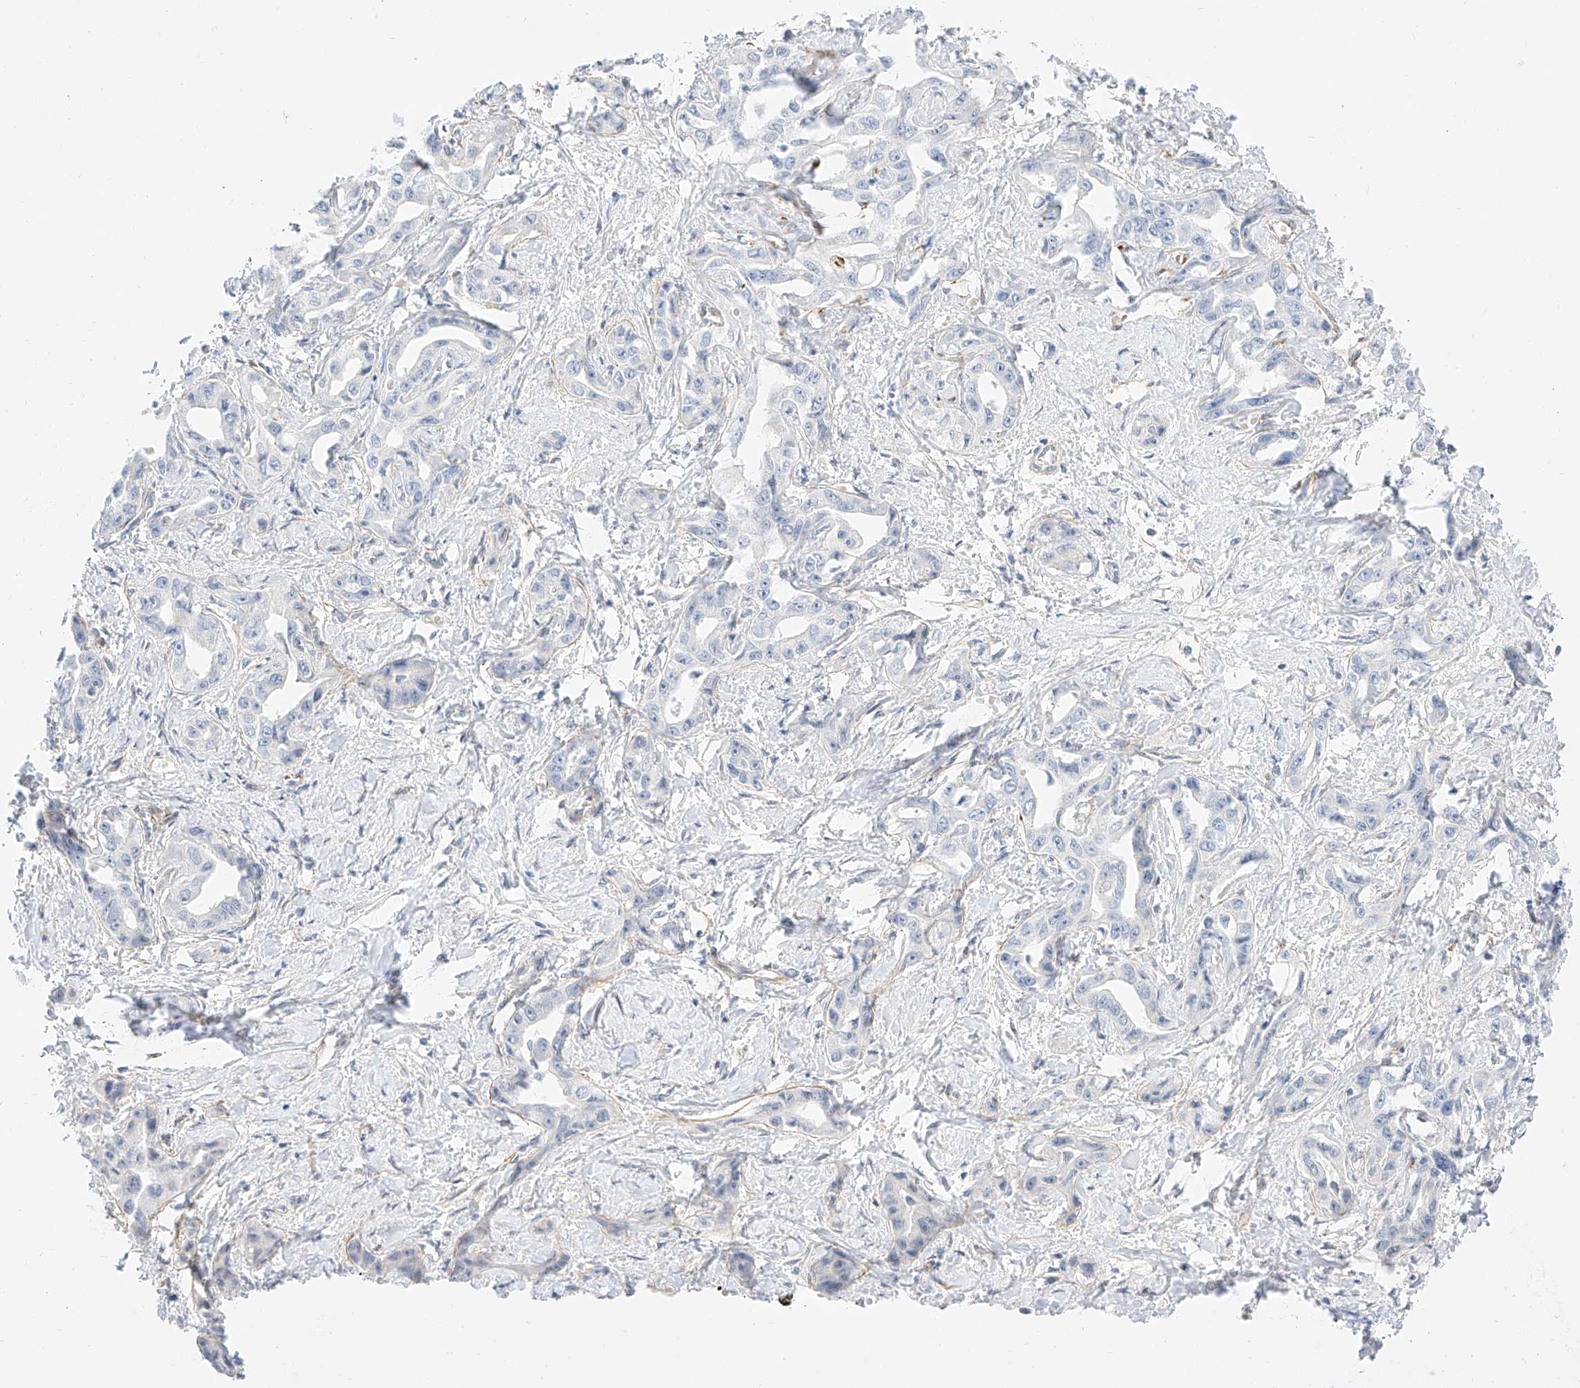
{"staining": {"intensity": "negative", "quantity": "none", "location": "none"}, "tissue": "liver cancer", "cell_type": "Tumor cells", "image_type": "cancer", "snomed": [{"axis": "morphology", "description": "Cholangiocarcinoma"}, {"axis": "topography", "description": "Liver"}], "caption": "Immunohistochemical staining of cholangiocarcinoma (liver) demonstrates no significant positivity in tumor cells.", "gene": "CDCP2", "patient": {"sex": "male", "age": 59}}